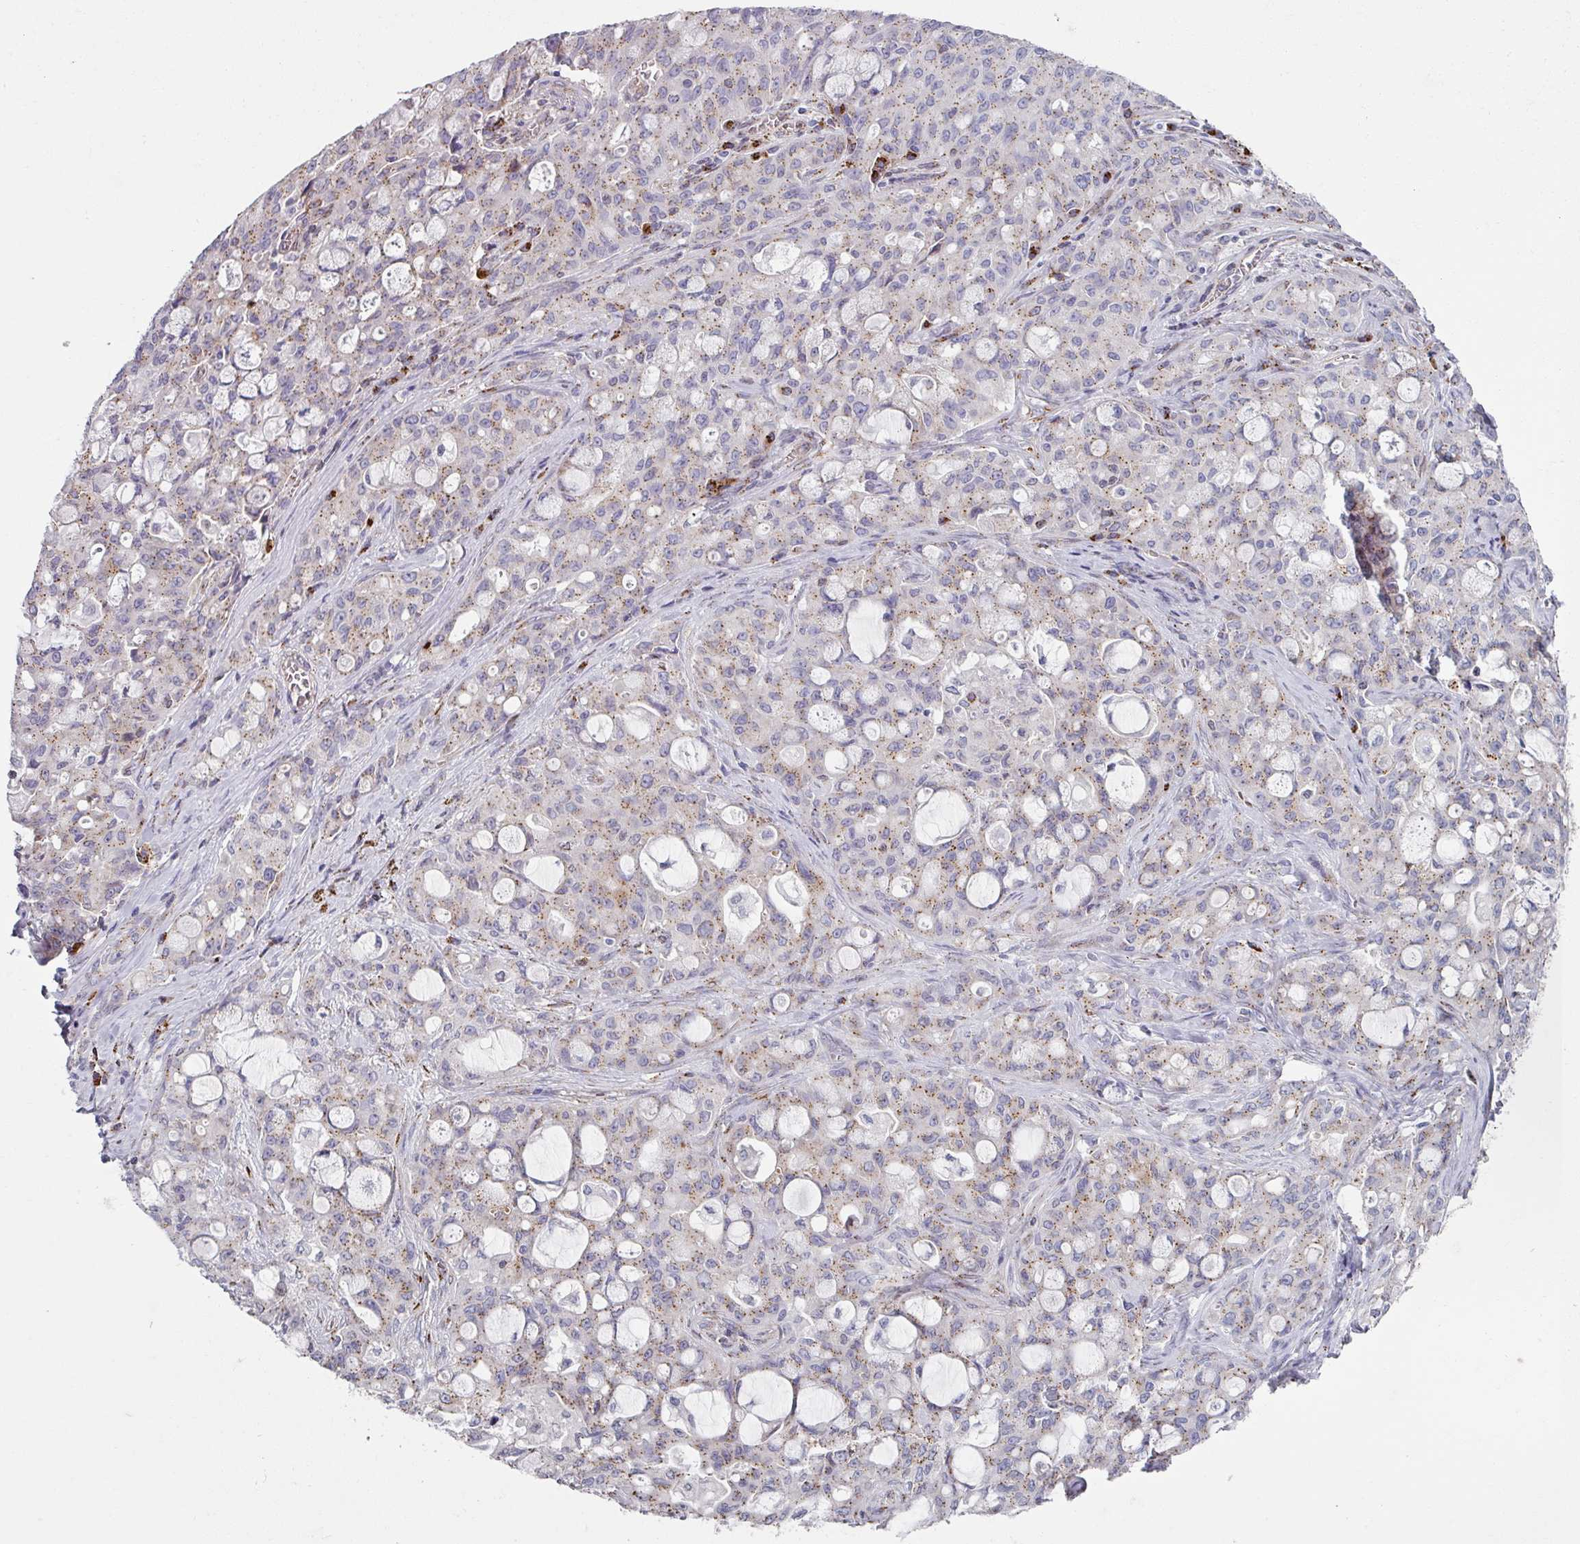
{"staining": {"intensity": "weak", "quantity": "25%-75%", "location": "cytoplasmic/membranous"}, "tissue": "lung cancer", "cell_type": "Tumor cells", "image_type": "cancer", "snomed": [{"axis": "morphology", "description": "Adenocarcinoma, NOS"}, {"axis": "topography", "description": "Lung"}], "caption": "Tumor cells show weak cytoplasmic/membranous expression in approximately 25%-75% of cells in lung adenocarcinoma. (IHC, brightfield microscopy, high magnification).", "gene": "CCDC85B", "patient": {"sex": "female", "age": 44}}